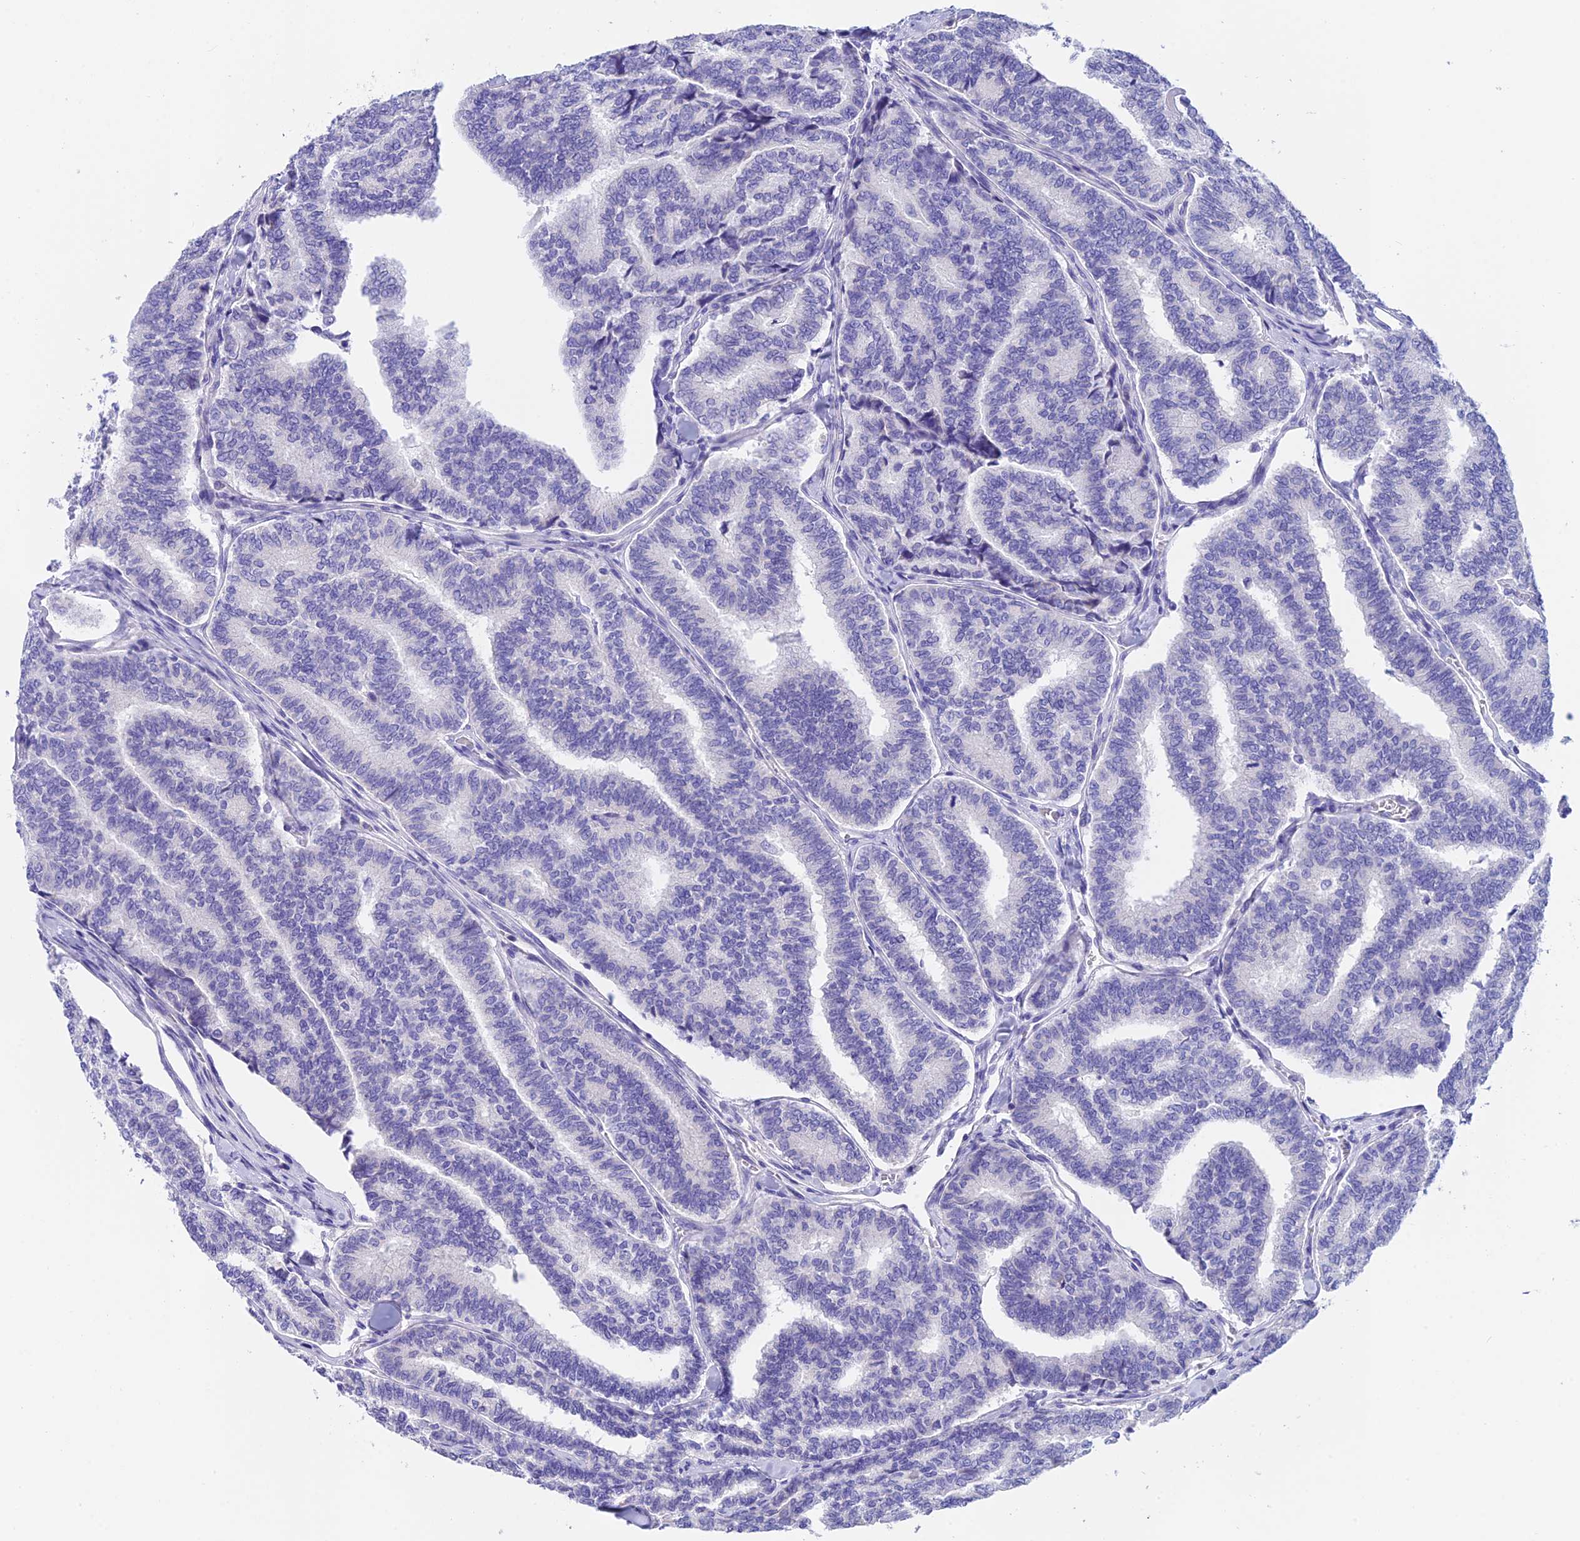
{"staining": {"intensity": "negative", "quantity": "none", "location": "none"}, "tissue": "thyroid cancer", "cell_type": "Tumor cells", "image_type": "cancer", "snomed": [{"axis": "morphology", "description": "Papillary adenocarcinoma, NOS"}, {"axis": "topography", "description": "Thyroid gland"}], "caption": "This histopathology image is of thyroid papillary adenocarcinoma stained with immunohistochemistry (IHC) to label a protein in brown with the nuclei are counter-stained blue. There is no expression in tumor cells.", "gene": "C17orf67", "patient": {"sex": "female", "age": 35}}